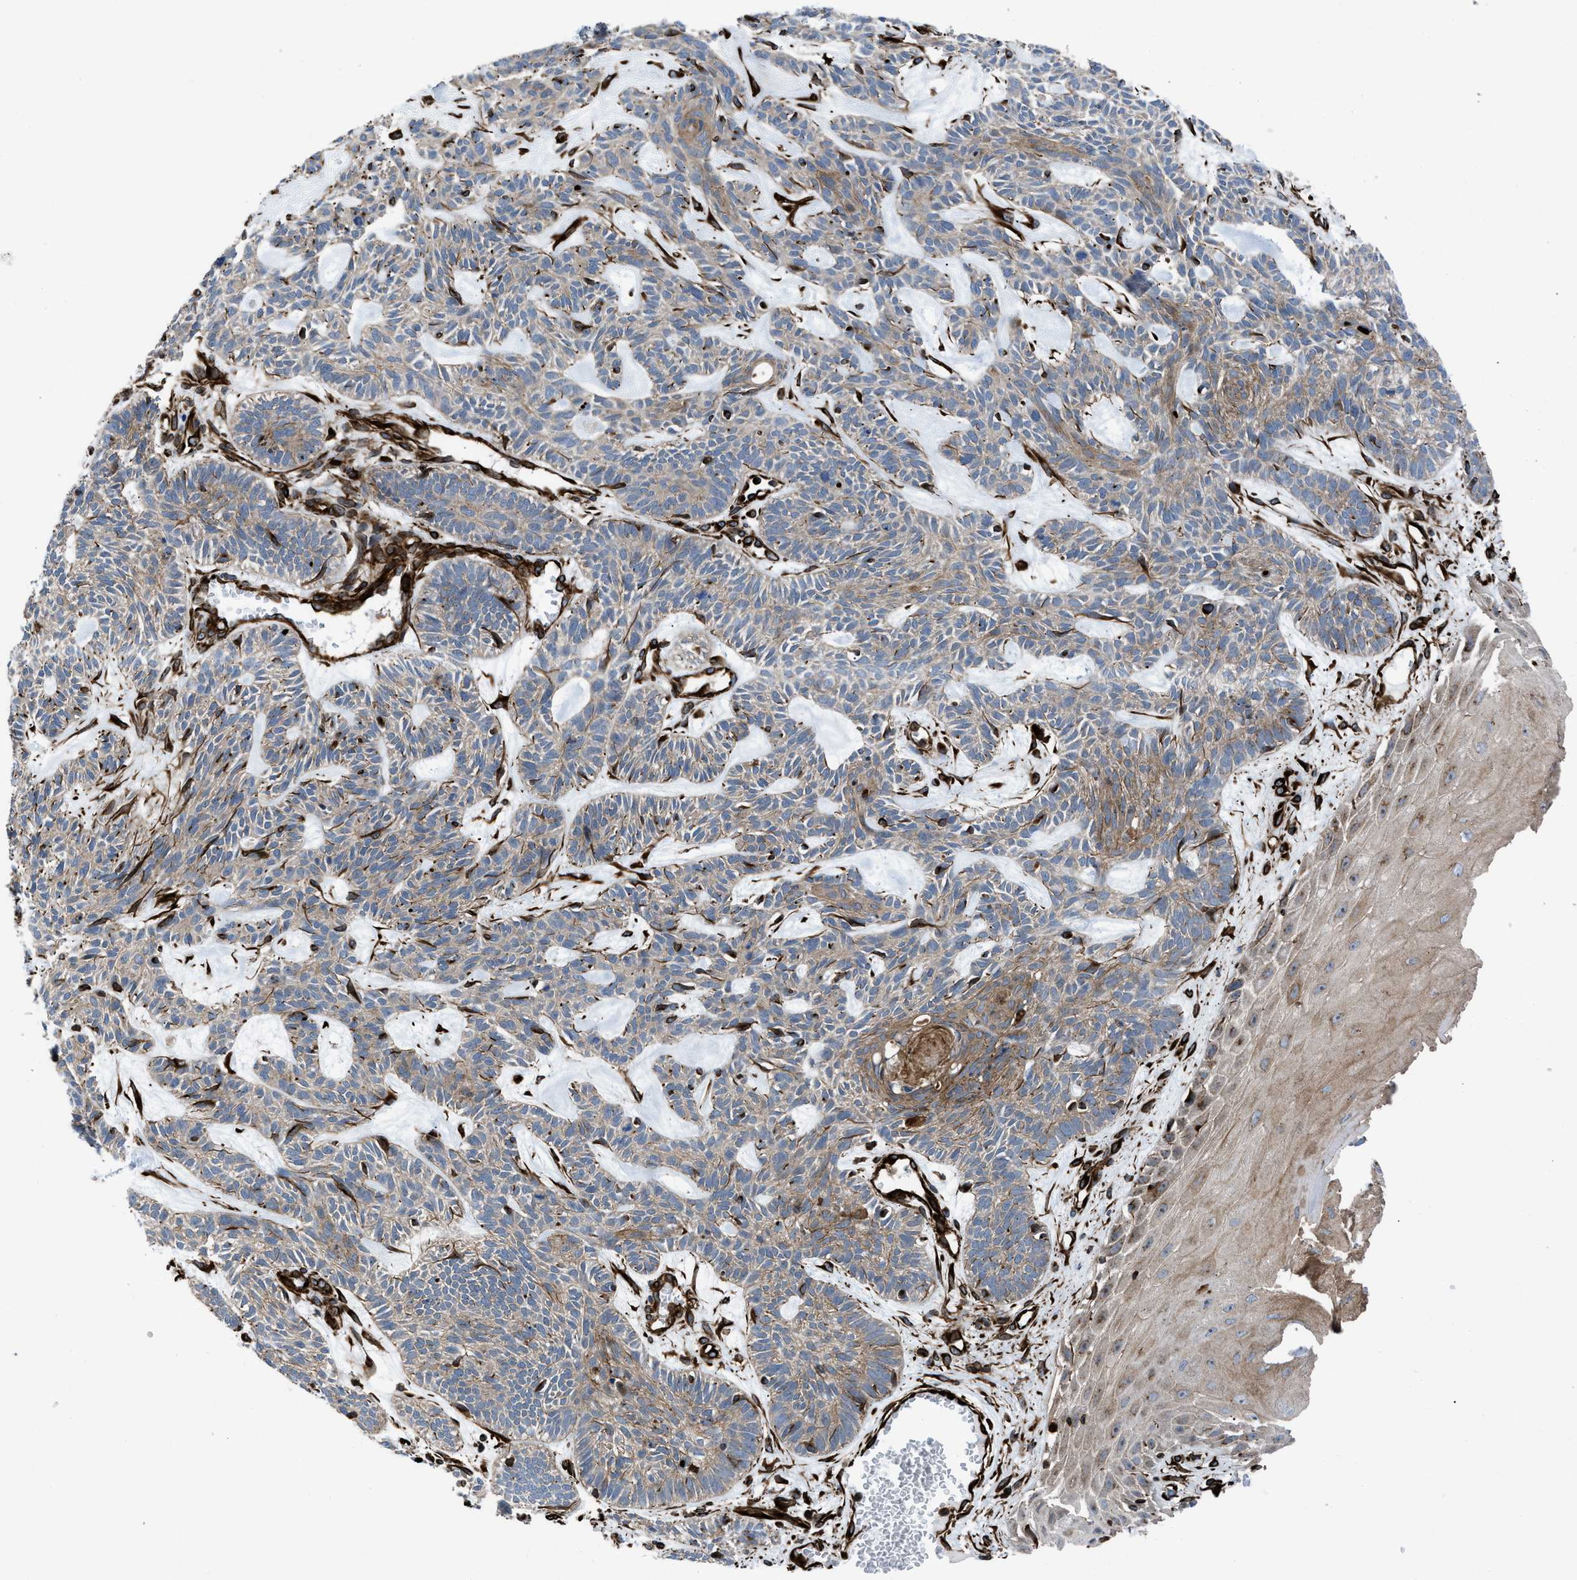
{"staining": {"intensity": "weak", "quantity": "25%-75%", "location": "cytoplasmic/membranous"}, "tissue": "skin cancer", "cell_type": "Tumor cells", "image_type": "cancer", "snomed": [{"axis": "morphology", "description": "Basal cell carcinoma"}, {"axis": "topography", "description": "Skin"}], "caption": "DAB (3,3'-diaminobenzidine) immunohistochemical staining of human skin cancer shows weak cytoplasmic/membranous protein staining in about 25%-75% of tumor cells.", "gene": "PTPRE", "patient": {"sex": "male", "age": 67}}